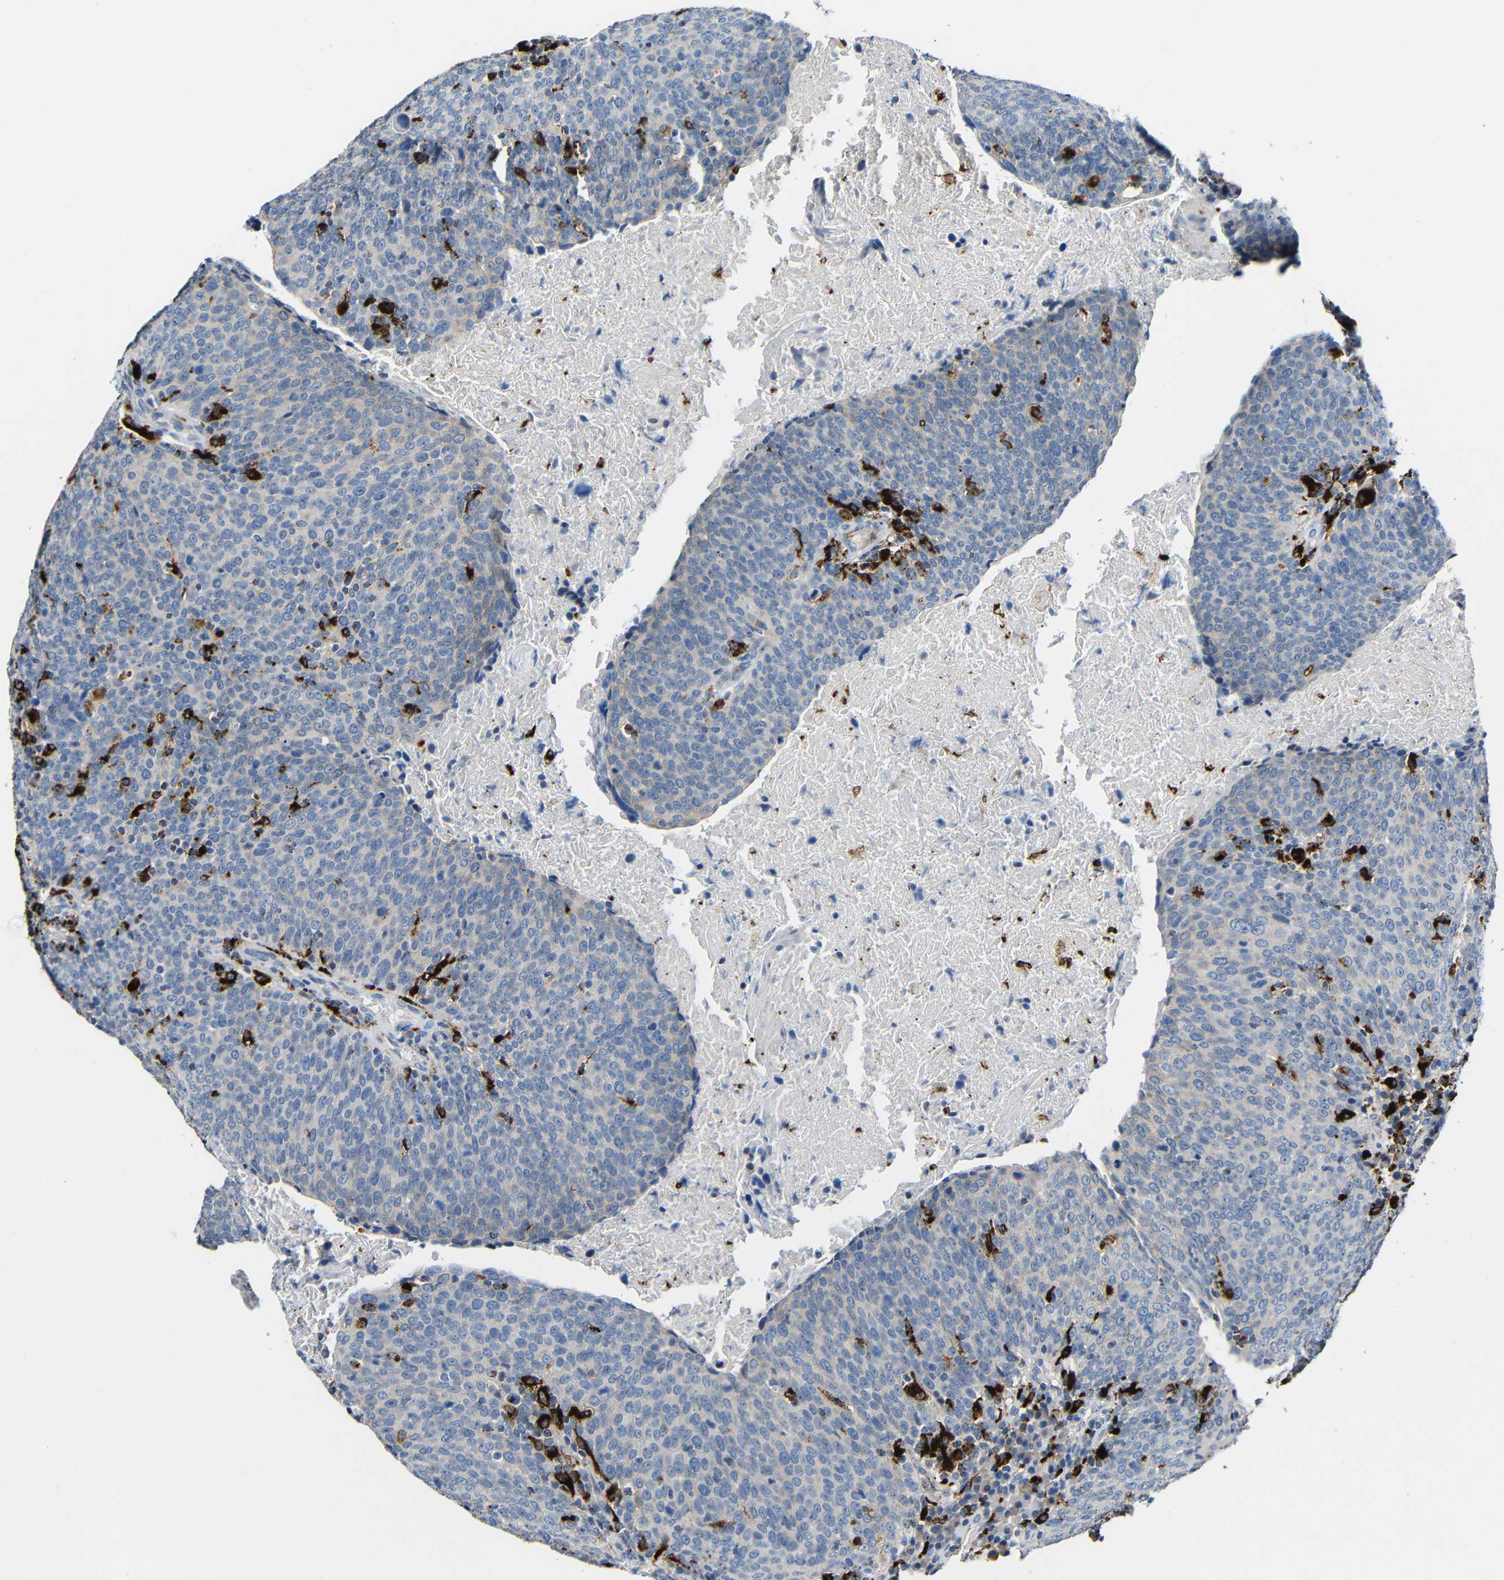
{"staining": {"intensity": "strong", "quantity": "<25%", "location": "cytoplasmic/membranous"}, "tissue": "head and neck cancer", "cell_type": "Tumor cells", "image_type": "cancer", "snomed": [{"axis": "morphology", "description": "Squamous cell carcinoma, NOS"}, {"axis": "morphology", "description": "Squamous cell carcinoma, metastatic, NOS"}, {"axis": "topography", "description": "Lymph node"}, {"axis": "topography", "description": "Head-Neck"}], "caption": "DAB immunohistochemical staining of squamous cell carcinoma (head and neck) shows strong cytoplasmic/membranous protein expression in about <25% of tumor cells.", "gene": "HLA-DMA", "patient": {"sex": "male", "age": 62}}